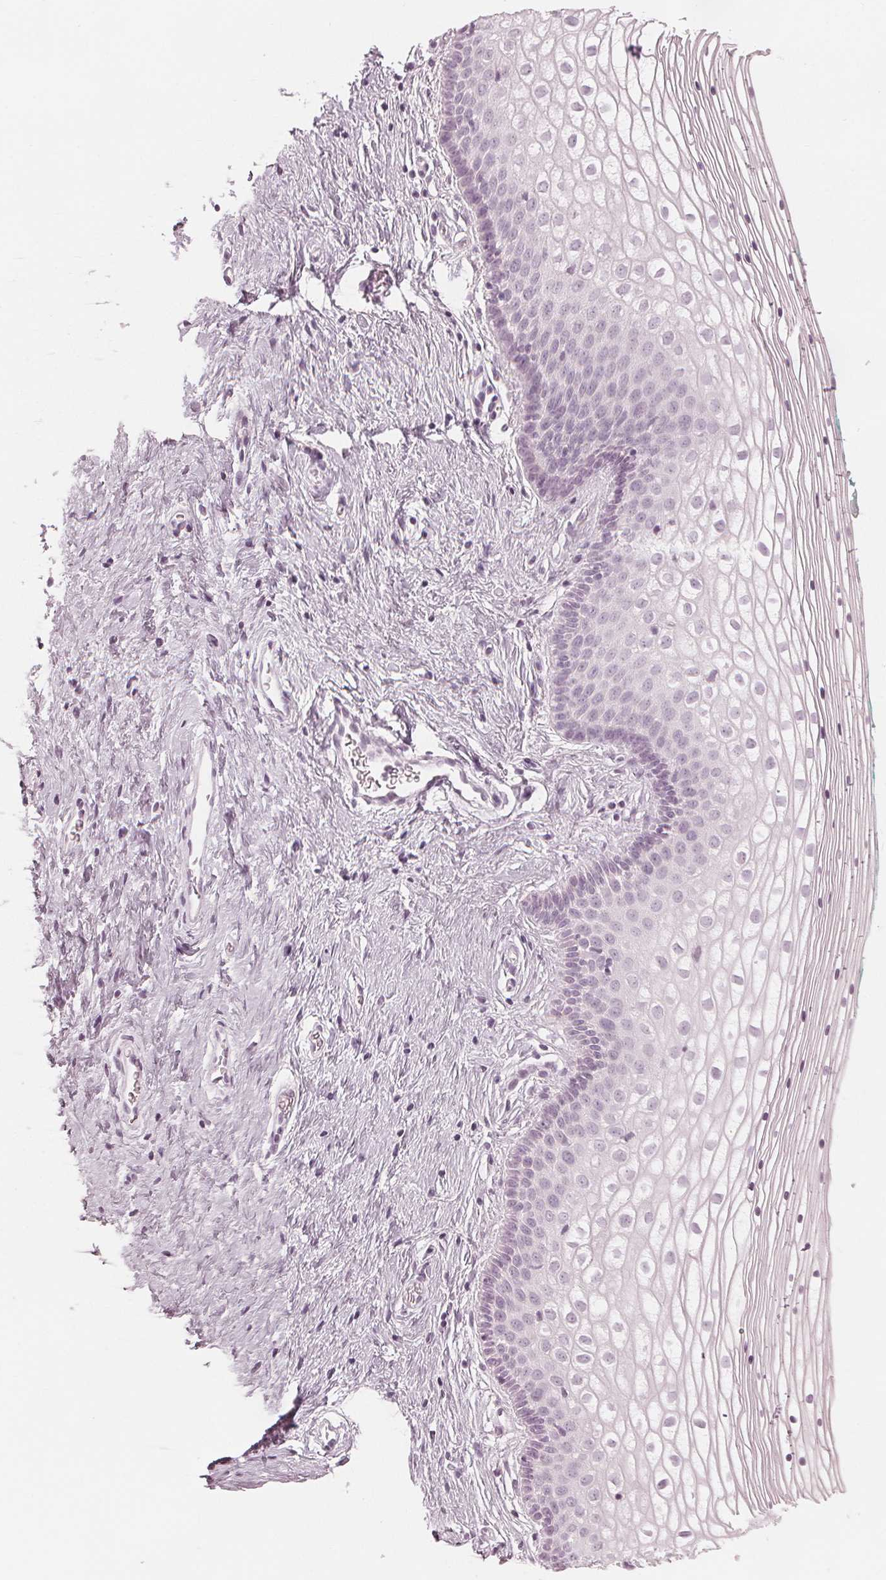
{"staining": {"intensity": "negative", "quantity": "none", "location": "none"}, "tissue": "vagina", "cell_type": "Squamous epithelial cells", "image_type": "normal", "snomed": [{"axis": "morphology", "description": "Normal tissue, NOS"}, {"axis": "topography", "description": "Vagina"}], "caption": "The micrograph shows no significant staining in squamous epithelial cells of vagina. The staining was performed using DAB to visualize the protein expression in brown, while the nuclei were stained in blue with hematoxylin (Magnification: 20x).", "gene": "PAEP", "patient": {"sex": "female", "age": 36}}